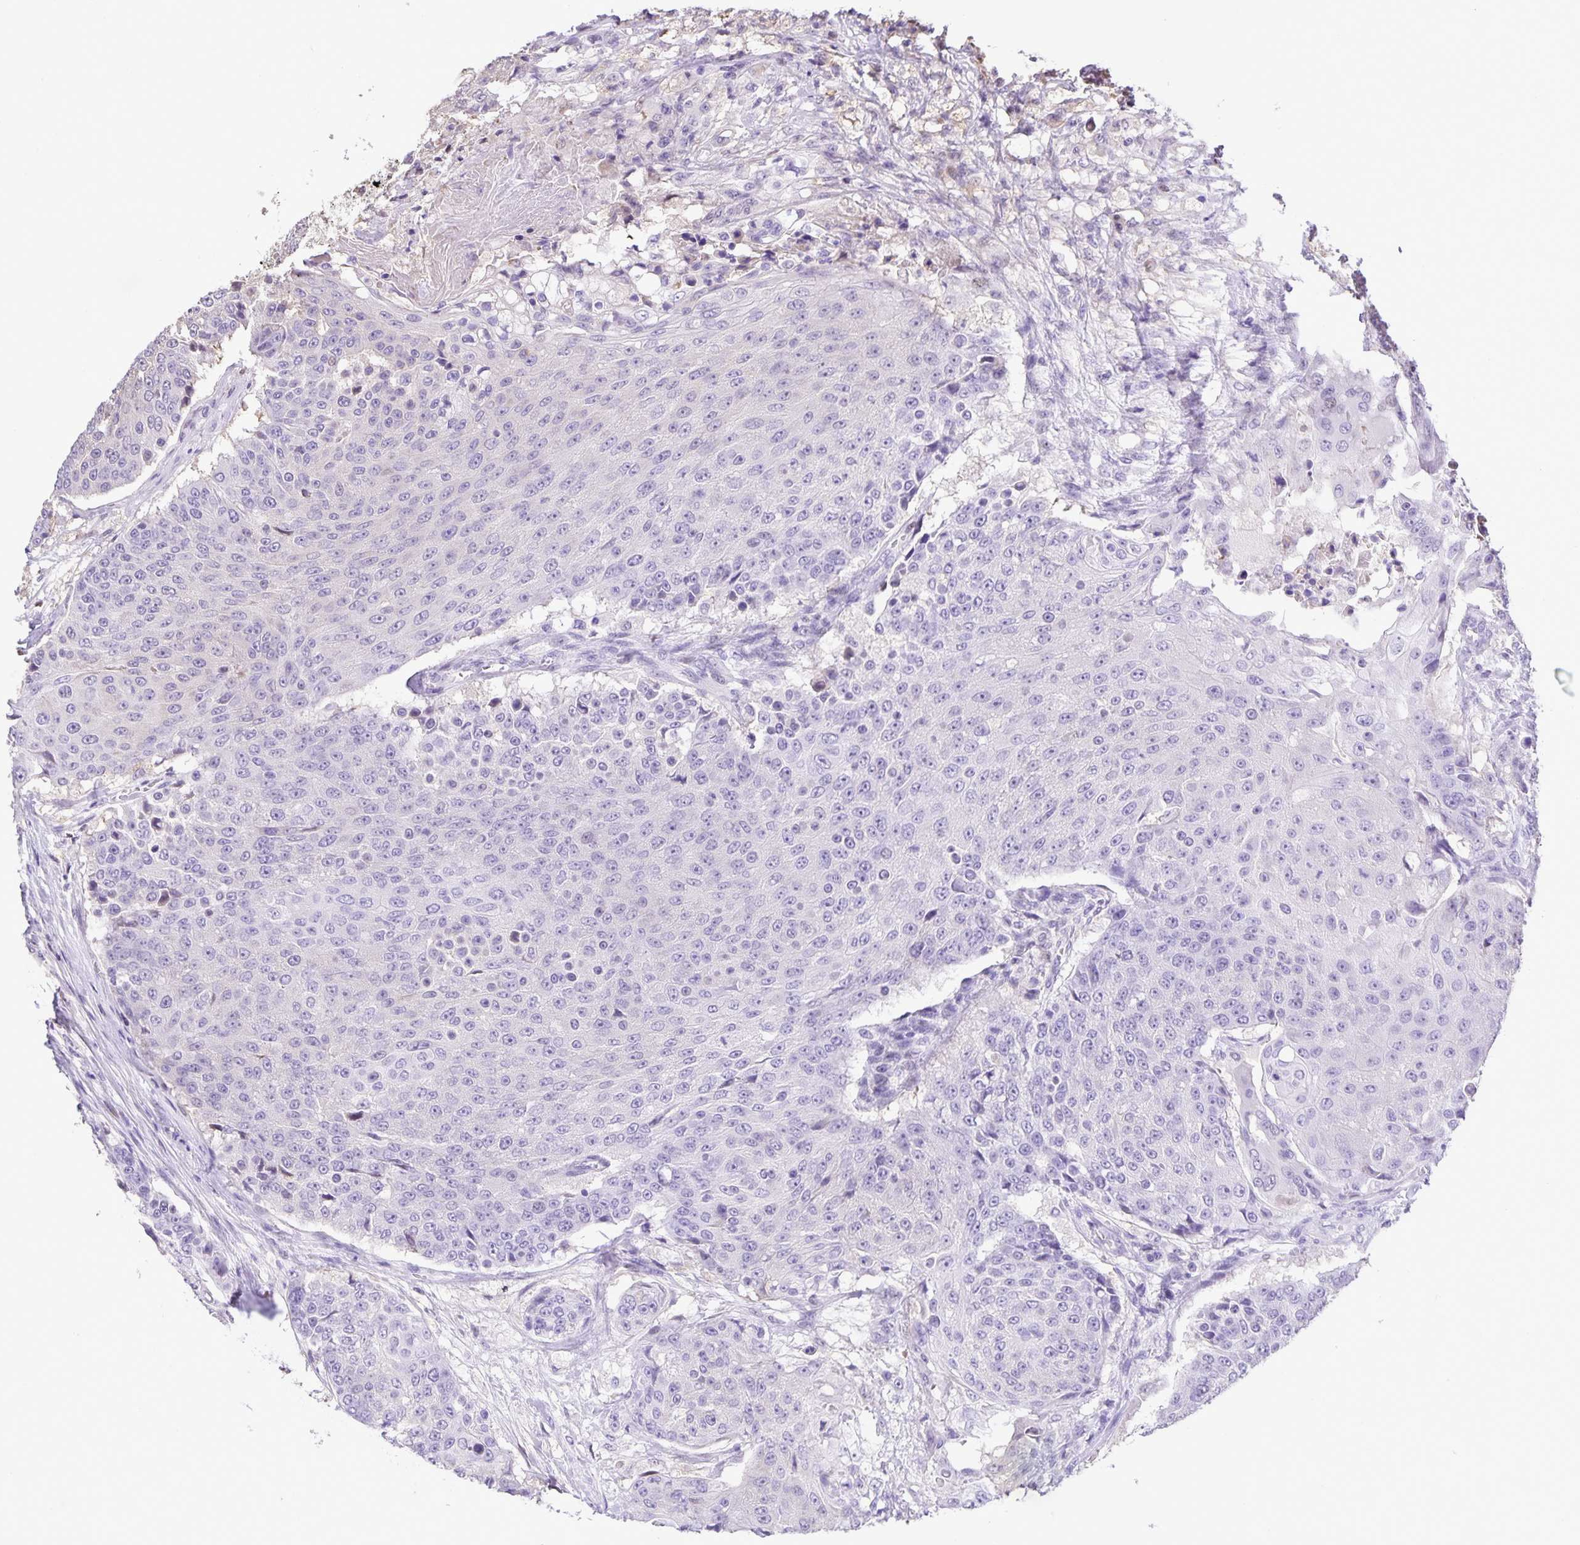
{"staining": {"intensity": "negative", "quantity": "none", "location": "none"}, "tissue": "urothelial cancer", "cell_type": "Tumor cells", "image_type": "cancer", "snomed": [{"axis": "morphology", "description": "Urothelial carcinoma, High grade"}, {"axis": "topography", "description": "Urinary bladder"}], "caption": "This image is of high-grade urothelial carcinoma stained with immunohistochemistry to label a protein in brown with the nuclei are counter-stained blue. There is no staining in tumor cells.", "gene": "ONECUT2", "patient": {"sex": "female", "age": 63}}